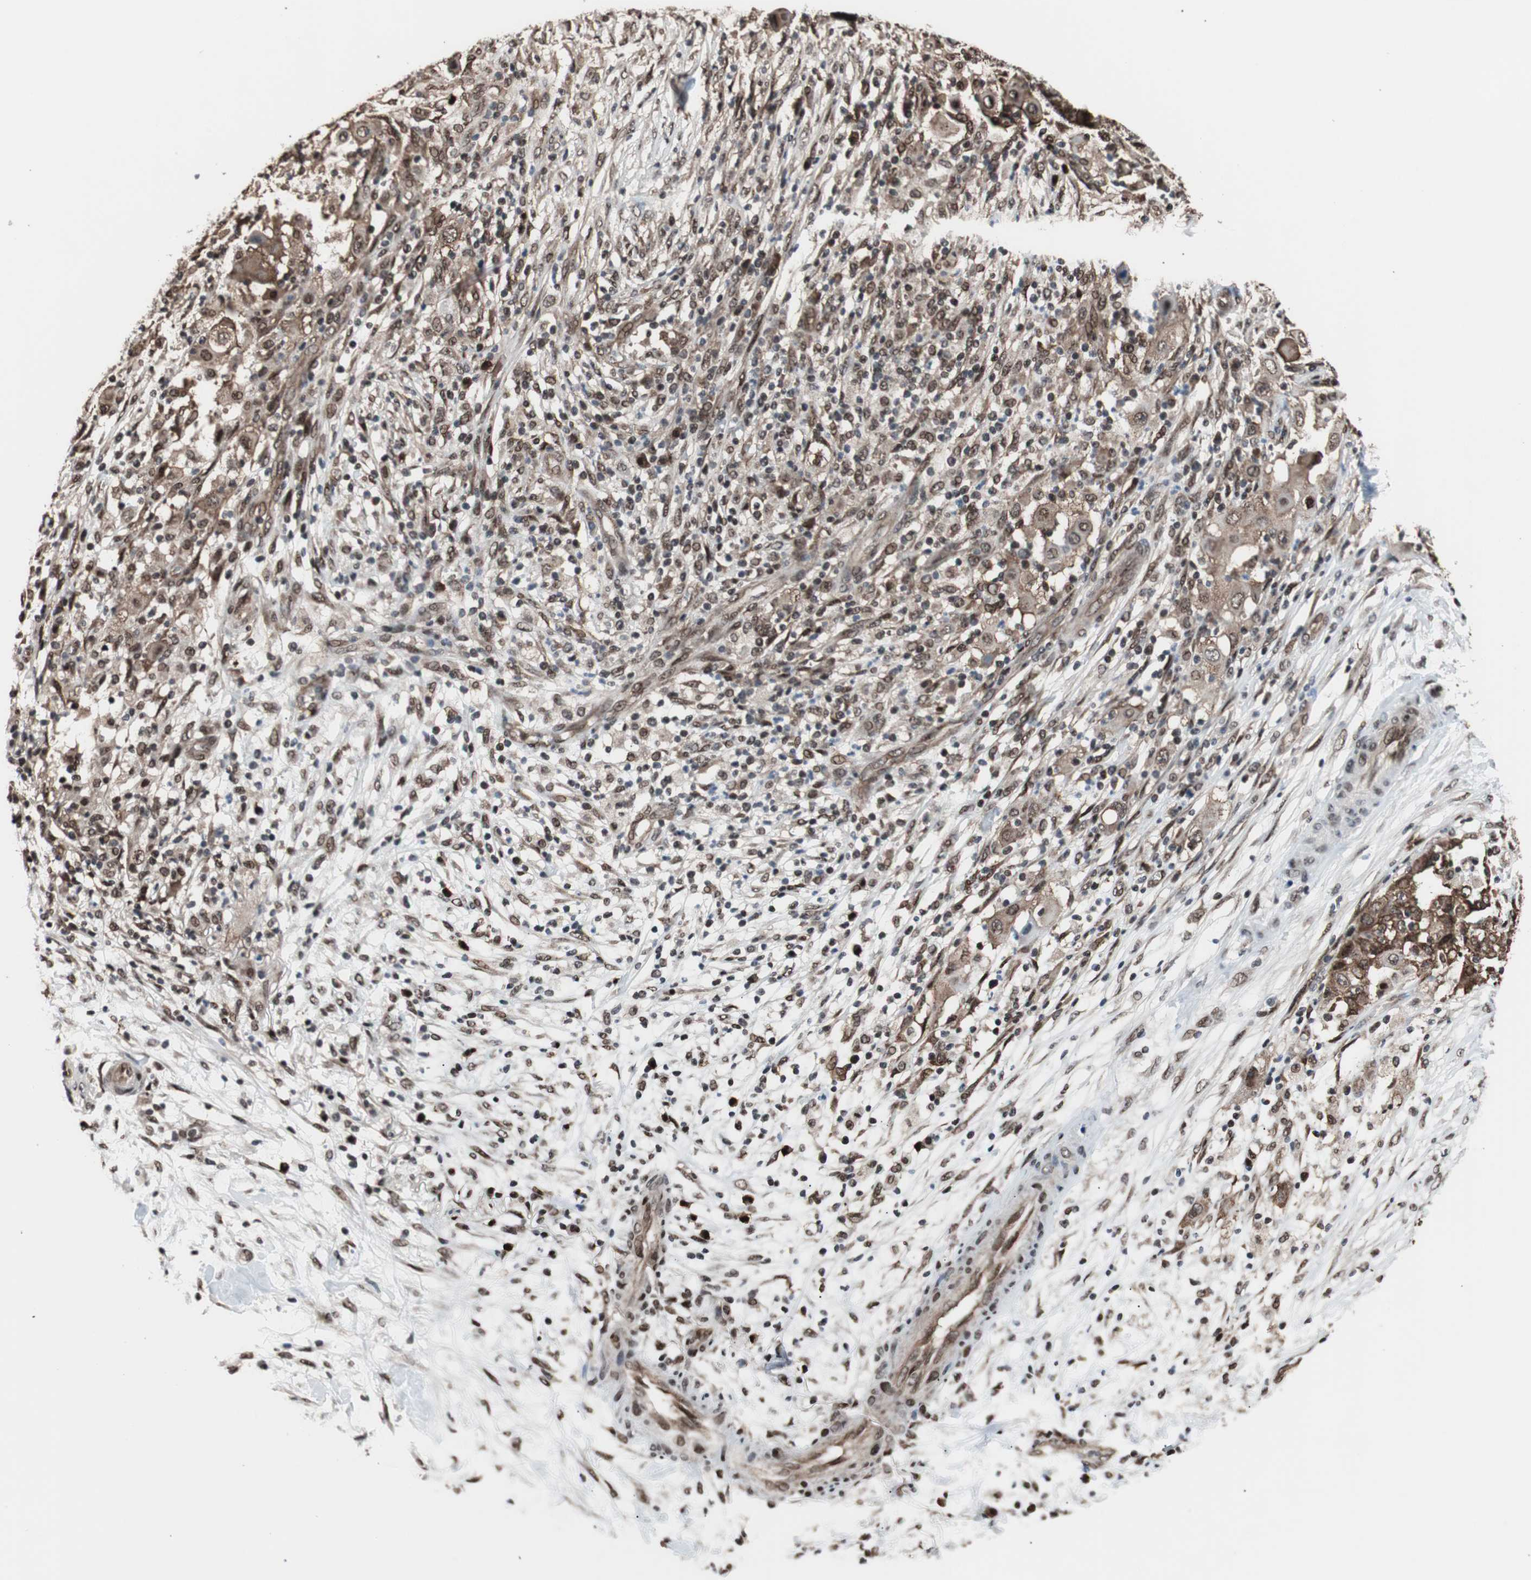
{"staining": {"intensity": "moderate", "quantity": ">75%", "location": "cytoplasmic/membranous,nuclear"}, "tissue": "ovarian cancer", "cell_type": "Tumor cells", "image_type": "cancer", "snomed": [{"axis": "morphology", "description": "Carcinoma, endometroid"}, {"axis": "topography", "description": "Ovary"}], "caption": "Immunohistochemistry photomicrograph of neoplastic tissue: ovarian endometroid carcinoma stained using IHC reveals medium levels of moderate protein expression localized specifically in the cytoplasmic/membranous and nuclear of tumor cells, appearing as a cytoplasmic/membranous and nuclear brown color.", "gene": "POGZ", "patient": {"sex": "female", "age": 42}}